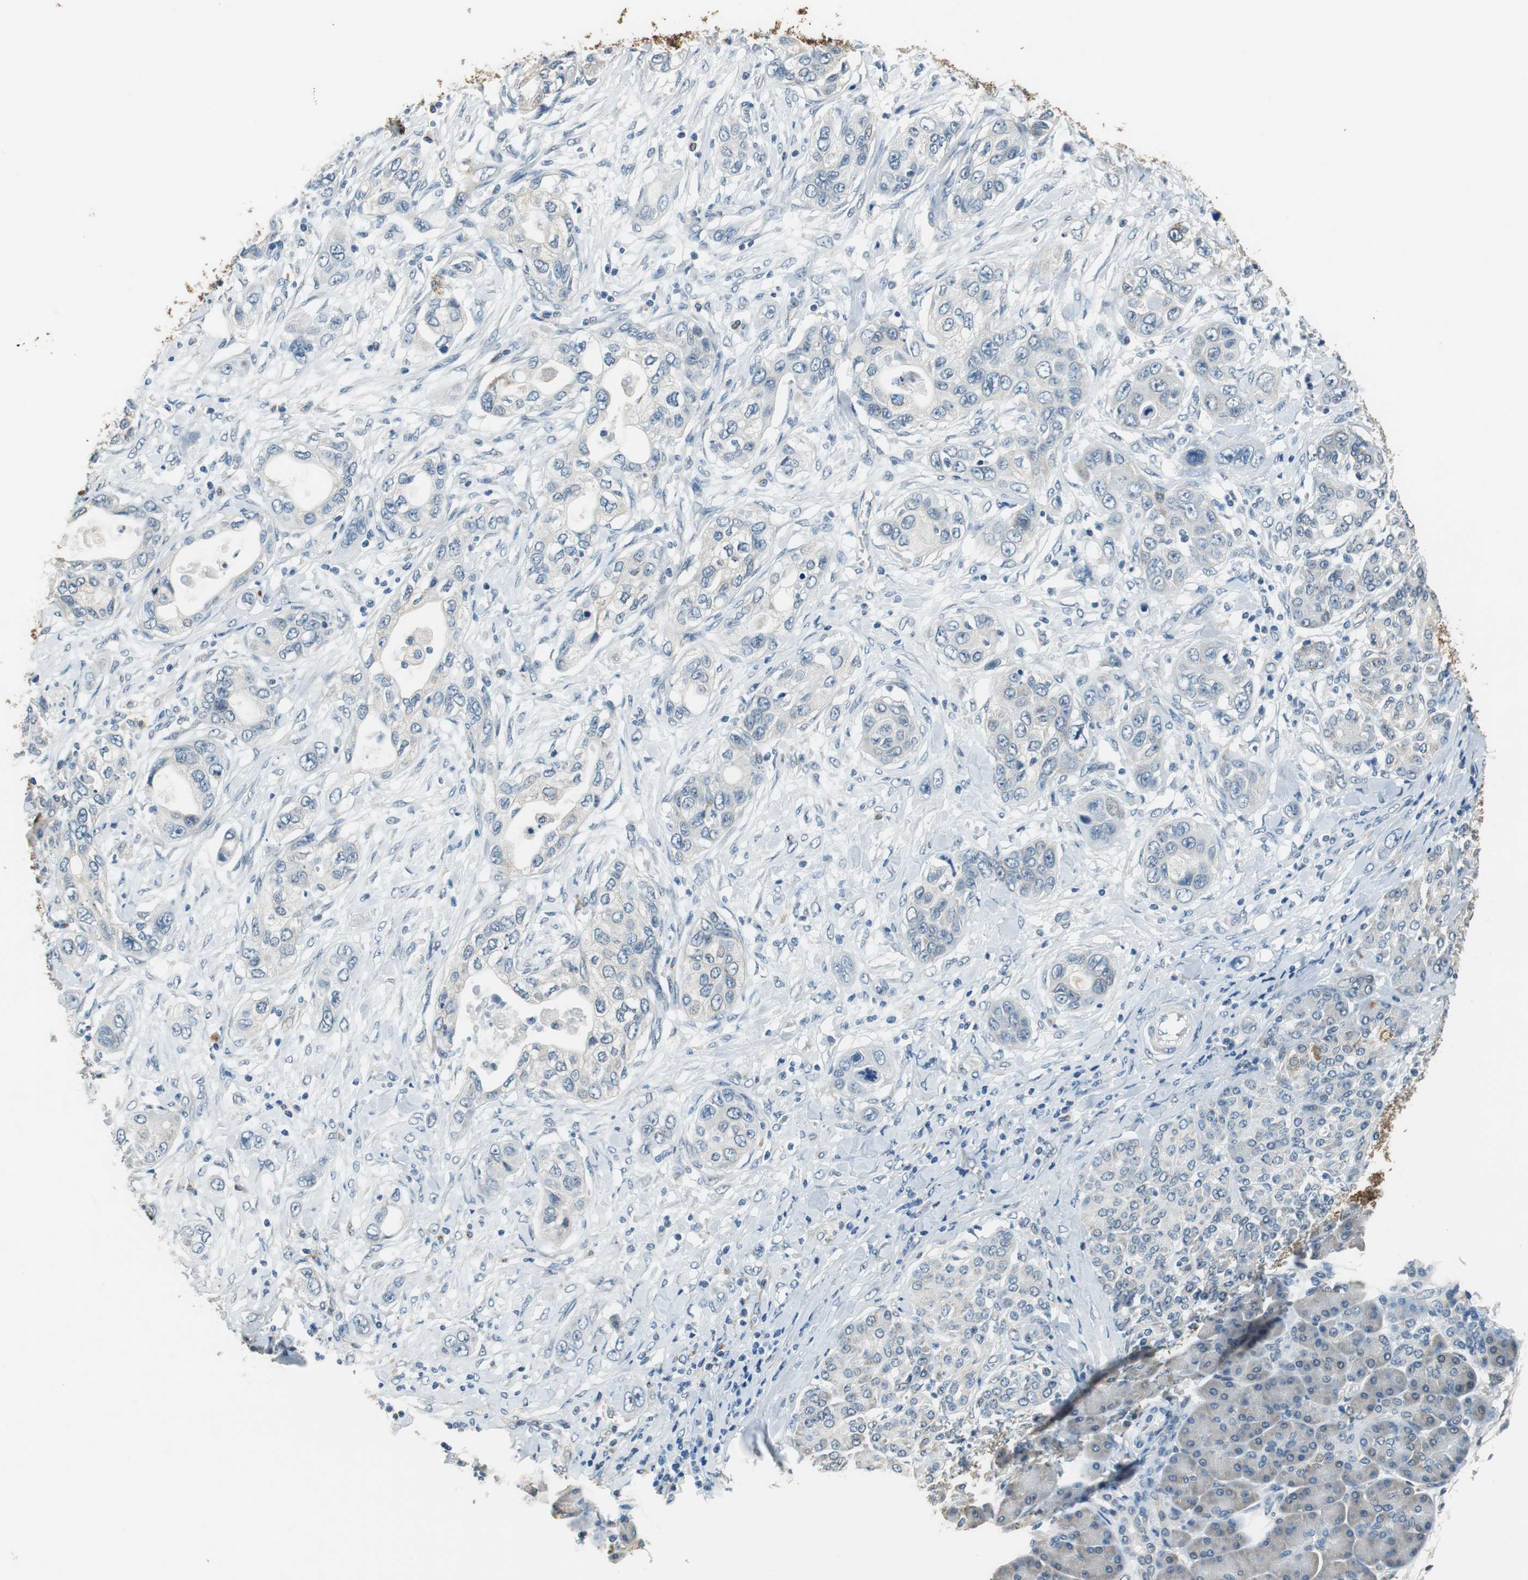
{"staining": {"intensity": "weak", "quantity": "<25%", "location": "cytoplasmic/membranous"}, "tissue": "pancreatic cancer", "cell_type": "Tumor cells", "image_type": "cancer", "snomed": [{"axis": "morphology", "description": "Adenocarcinoma, NOS"}, {"axis": "topography", "description": "Pancreas"}], "caption": "Immunohistochemical staining of pancreatic cancer displays no significant expression in tumor cells.", "gene": "ALDH4A1", "patient": {"sex": "female", "age": 70}}